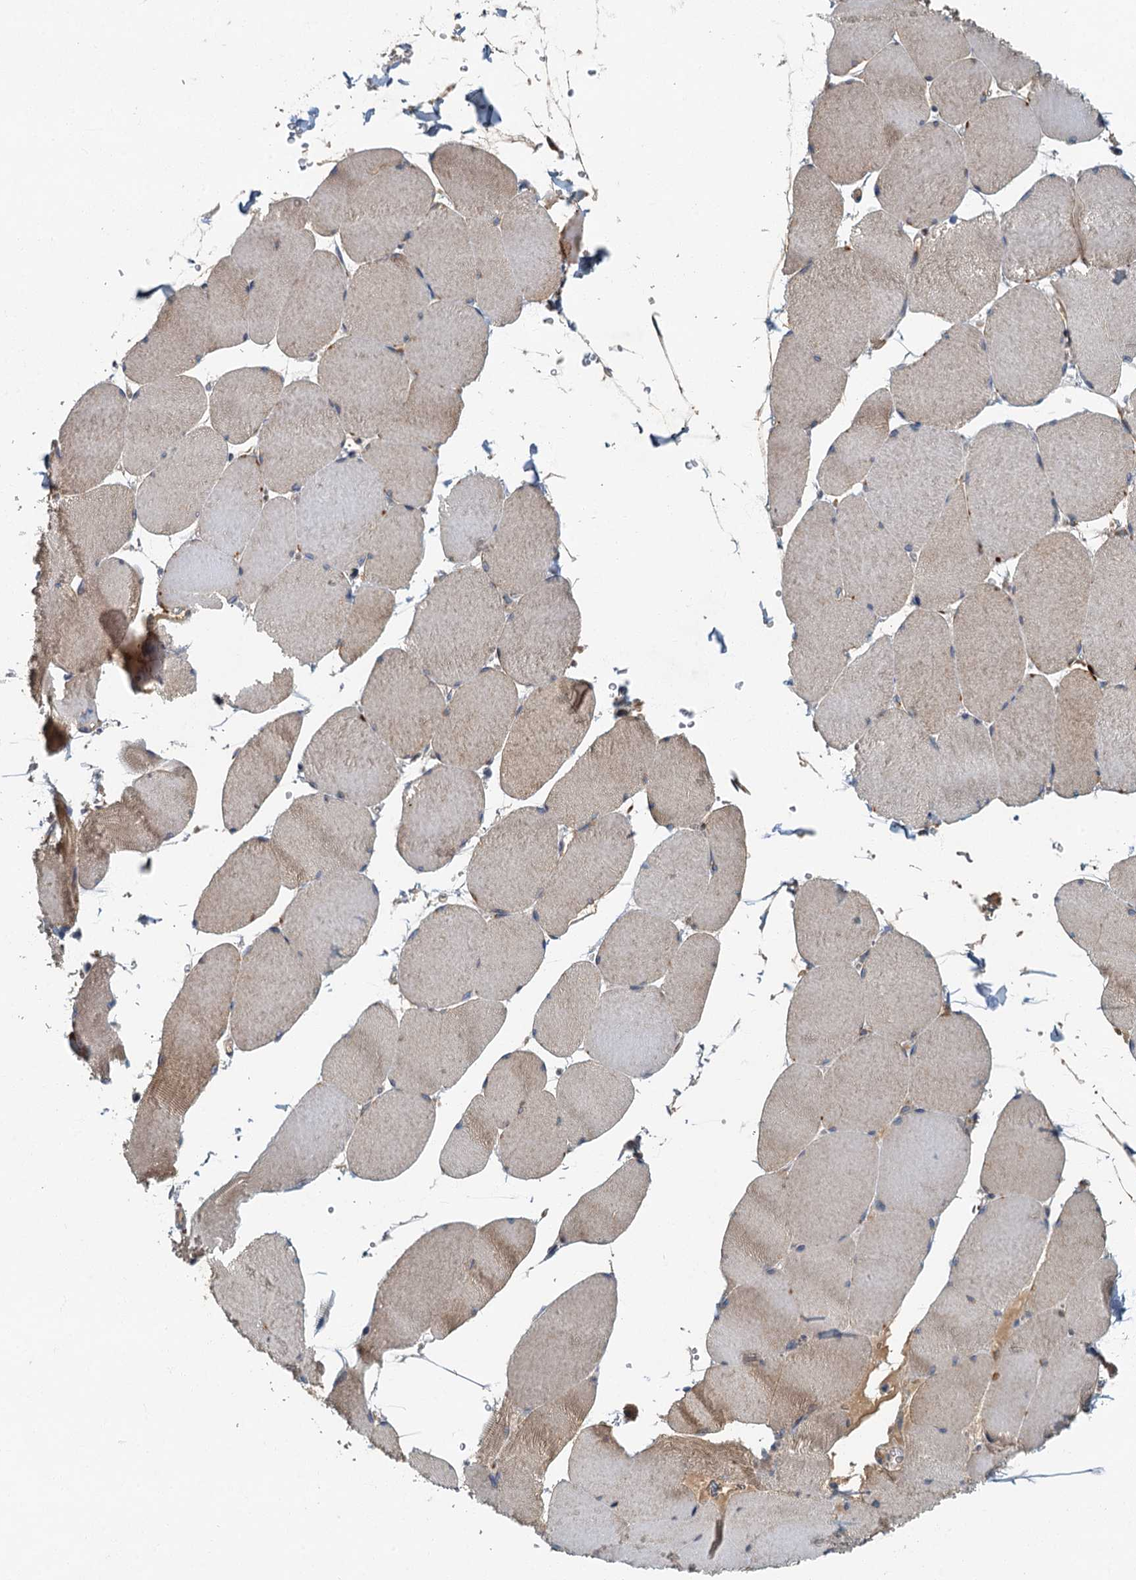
{"staining": {"intensity": "negative", "quantity": "none", "location": "none"}, "tissue": "skeletal muscle", "cell_type": "Myocytes", "image_type": "normal", "snomed": [{"axis": "morphology", "description": "Normal tissue, NOS"}, {"axis": "topography", "description": "Skeletal muscle"}, {"axis": "topography", "description": "Head-Neck"}], "caption": "A high-resolution micrograph shows IHC staining of benign skeletal muscle, which exhibits no significant staining in myocytes.", "gene": "SPDYC", "patient": {"sex": "male", "age": 66}}